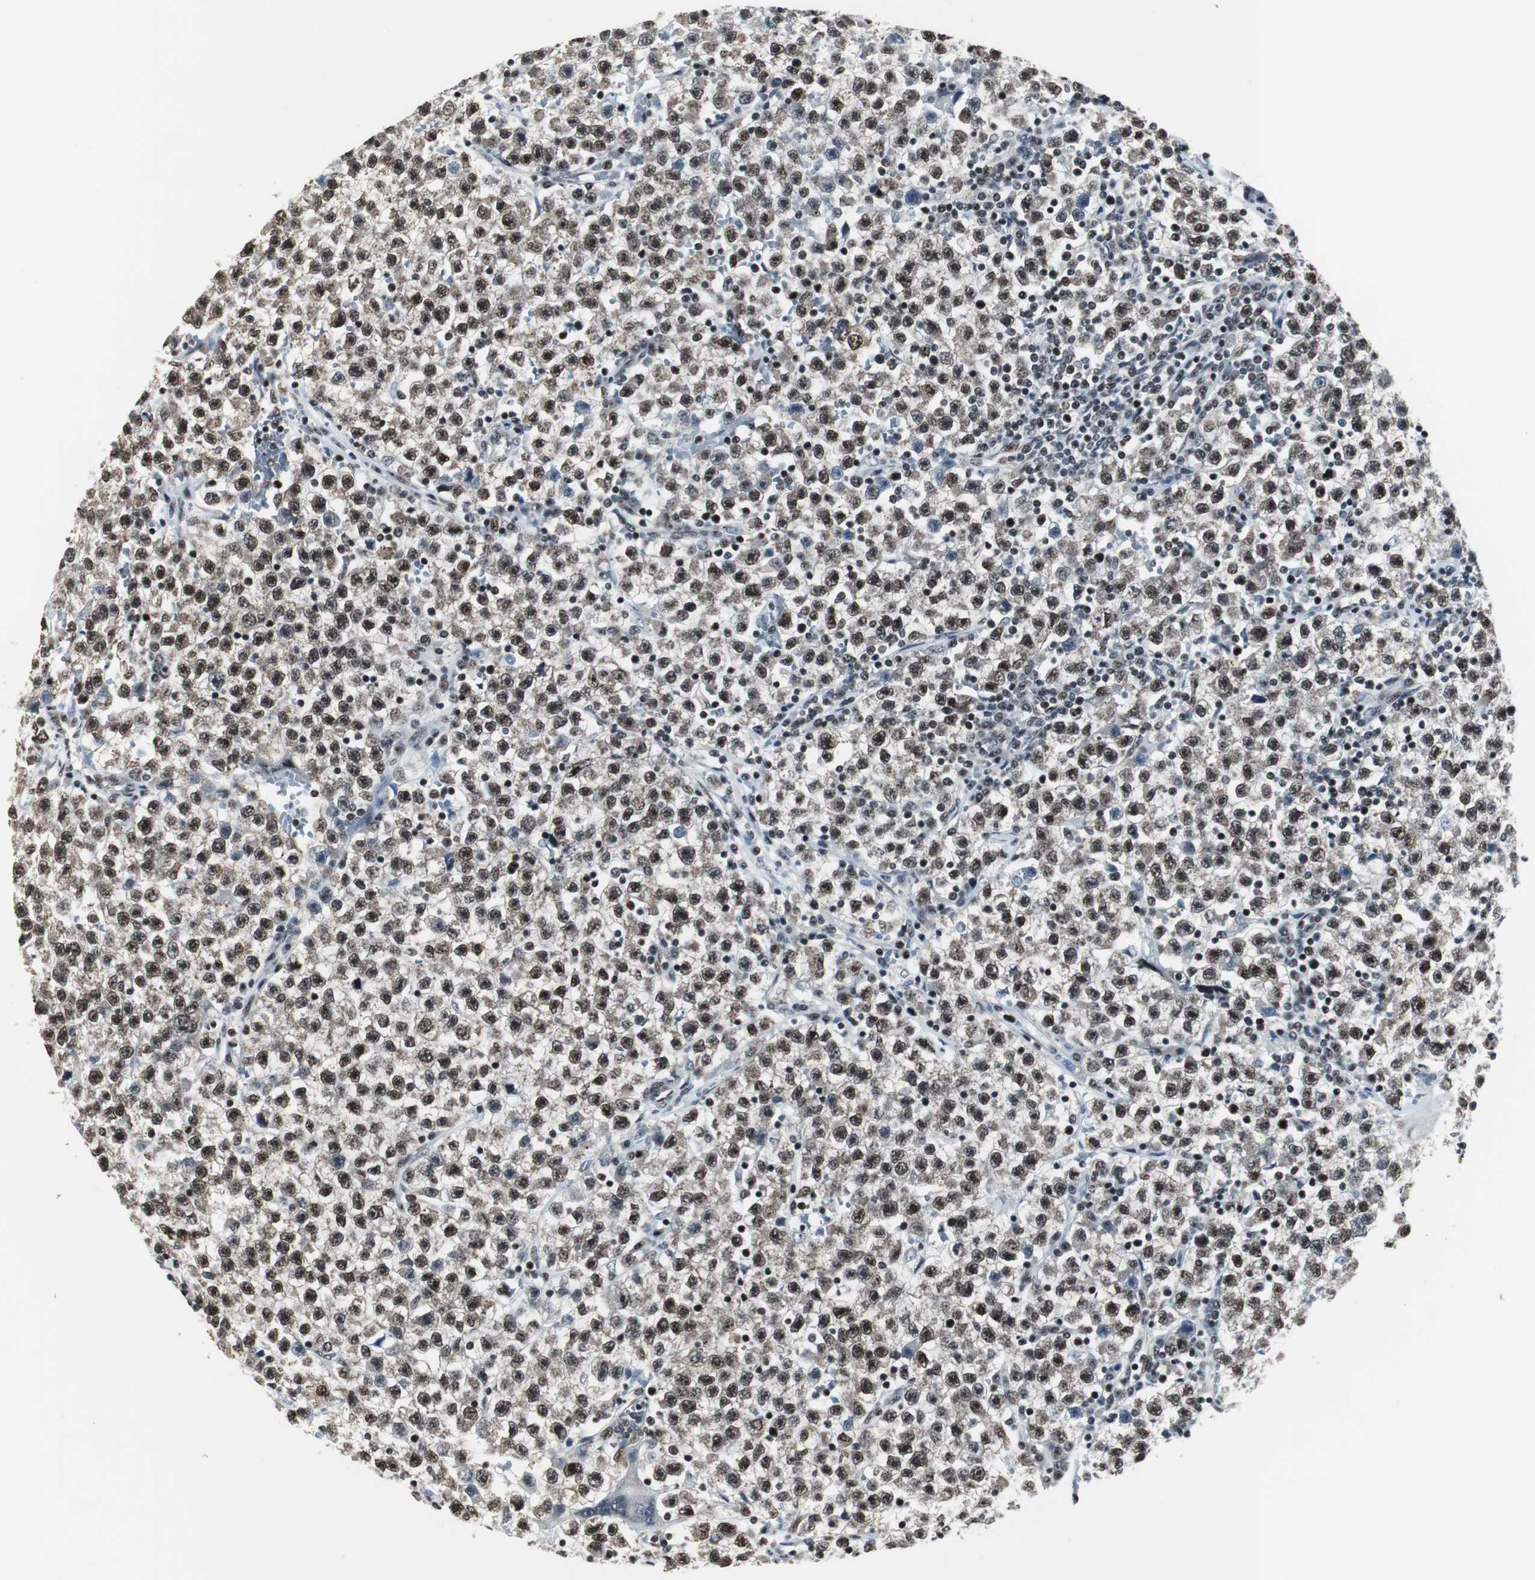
{"staining": {"intensity": "strong", "quantity": ">75%", "location": "nuclear"}, "tissue": "testis cancer", "cell_type": "Tumor cells", "image_type": "cancer", "snomed": [{"axis": "morphology", "description": "Seminoma, NOS"}, {"axis": "topography", "description": "Testis"}], "caption": "A brown stain highlights strong nuclear expression of a protein in human testis seminoma tumor cells.", "gene": "CDK9", "patient": {"sex": "male", "age": 22}}